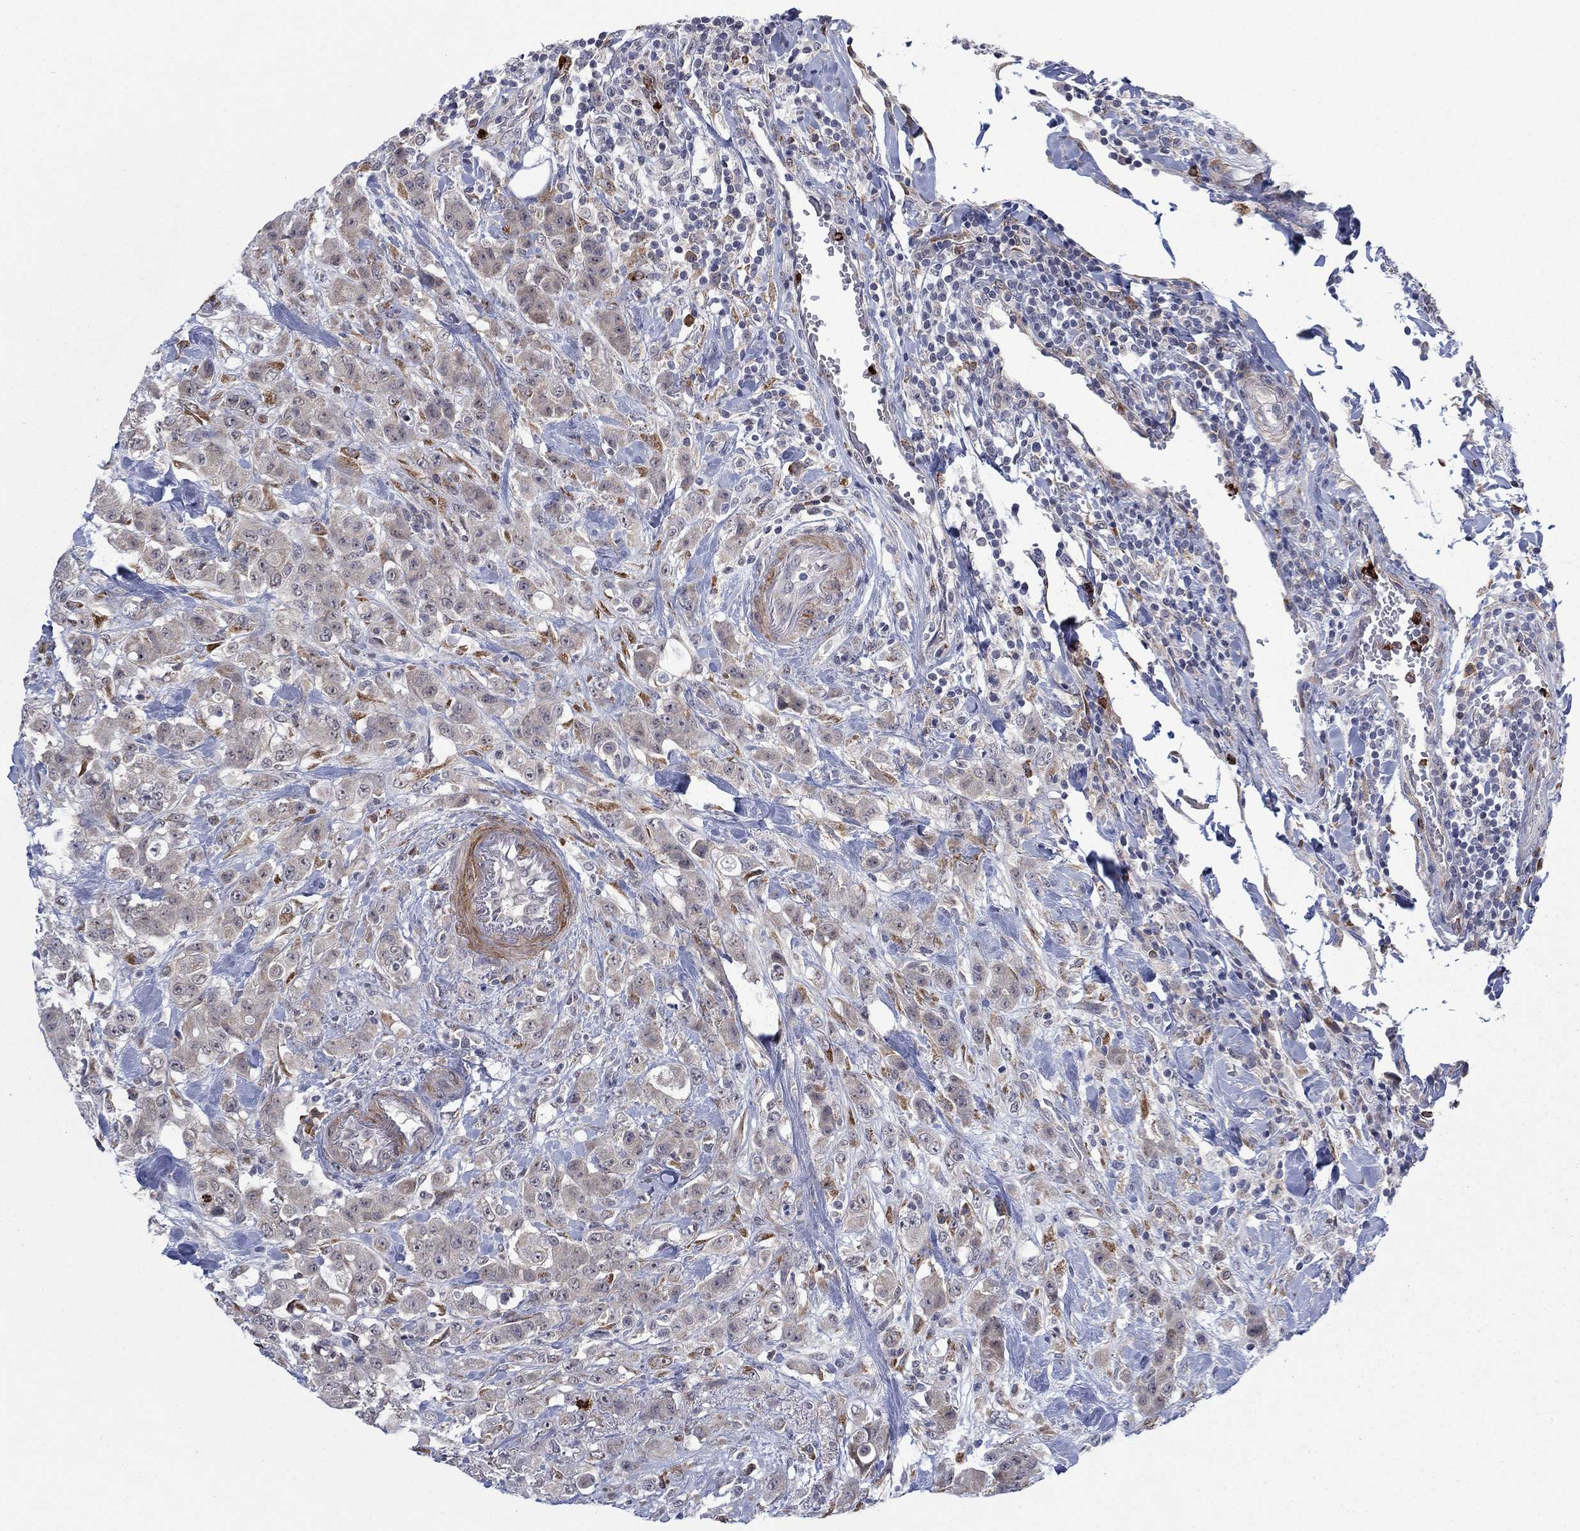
{"staining": {"intensity": "weak", "quantity": "<25%", "location": "cytoplasmic/membranous"}, "tissue": "colorectal cancer", "cell_type": "Tumor cells", "image_type": "cancer", "snomed": [{"axis": "morphology", "description": "Adenocarcinoma, NOS"}, {"axis": "topography", "description": "Colon"}], "caption": "Histopathology image shows no protein expression in tumor cells of adenocarcinoma (colorectal) tissue.", "gene": "MTRFR", "patient": {"sex": "female", "age": 69}}